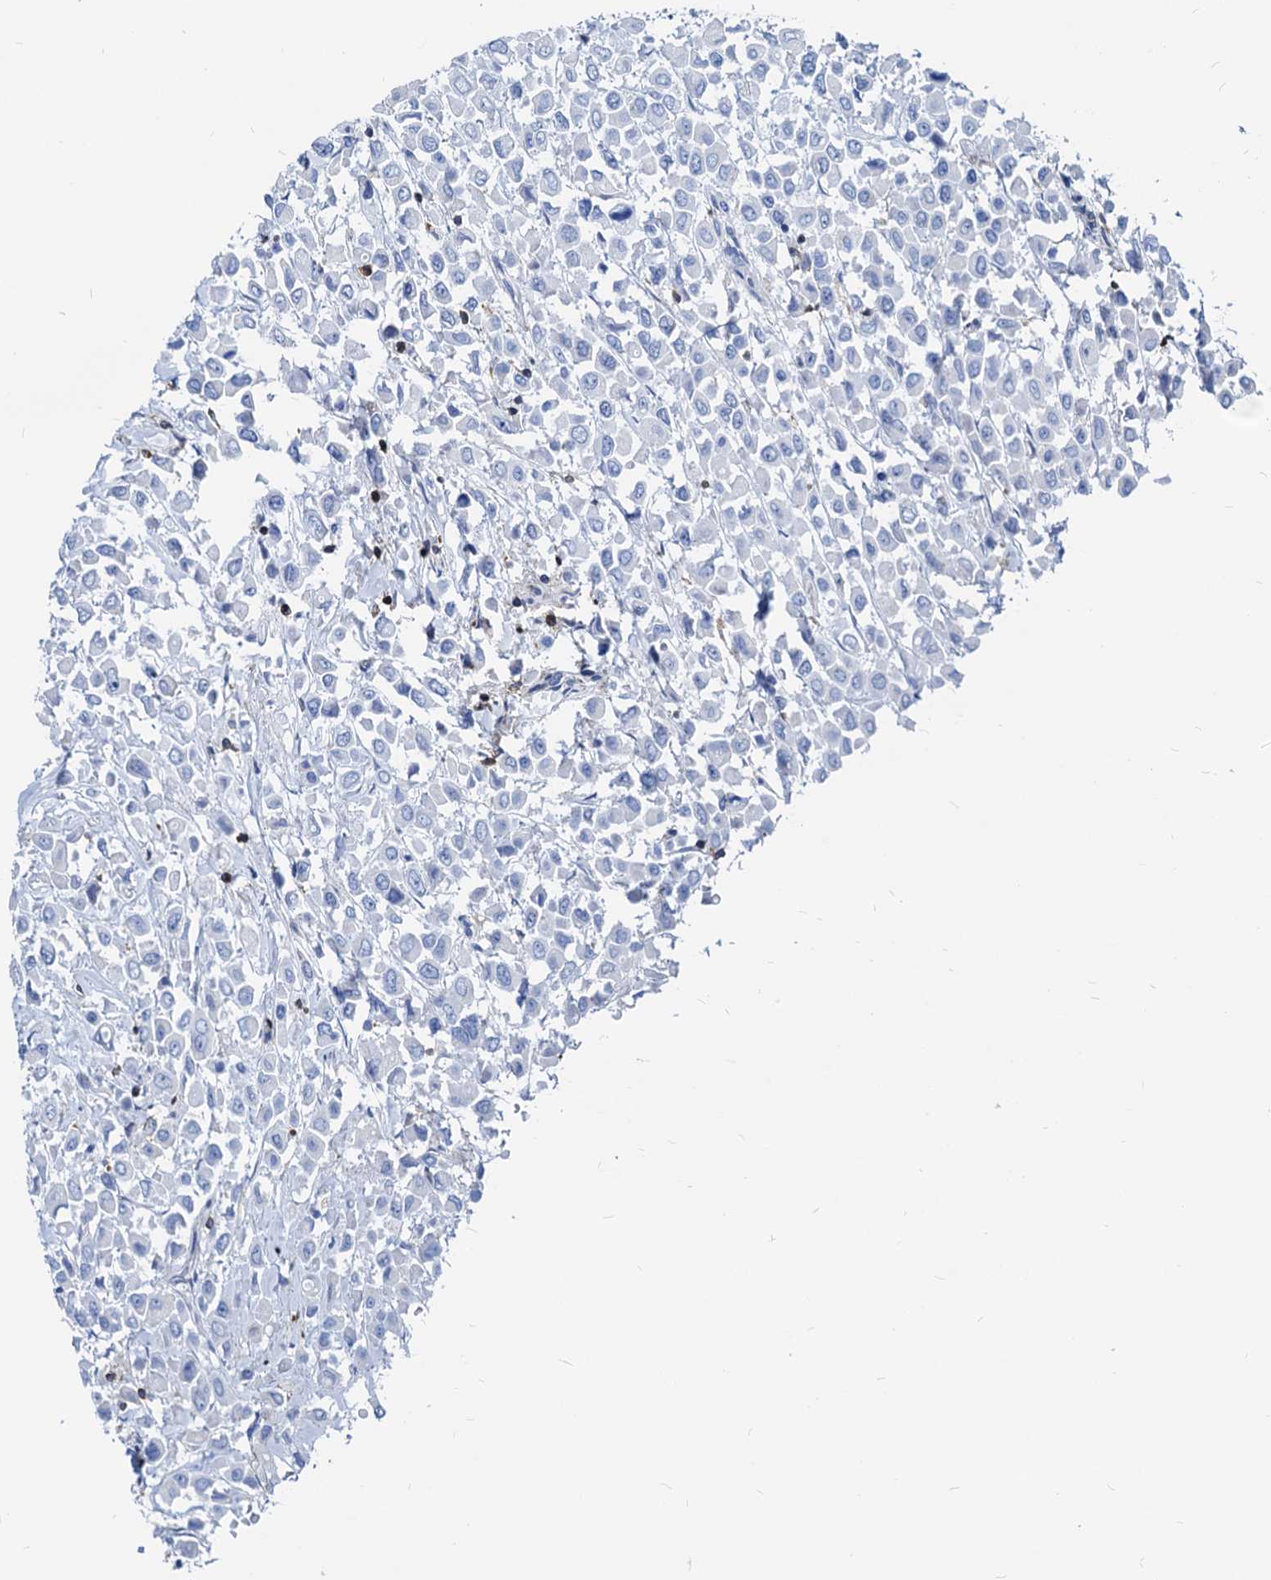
{"staining": {"intensity": "negative", "quantity": "none", "location": "none"}, "tissue": "breast cancer", "cell_type": "Tumor cells", "image_type": "cancer", "snomed": [{"axis": "morphology", "description": "Duct carcinoma"}, {"axis": "topography", "description": "Breast"}], "caption": "Intraductal carcinoma (breast) stained for a protein using IHC shows no staining tumor cells.", "gene": "LCP2", "patient": {"sex": "female", "age": 61}}